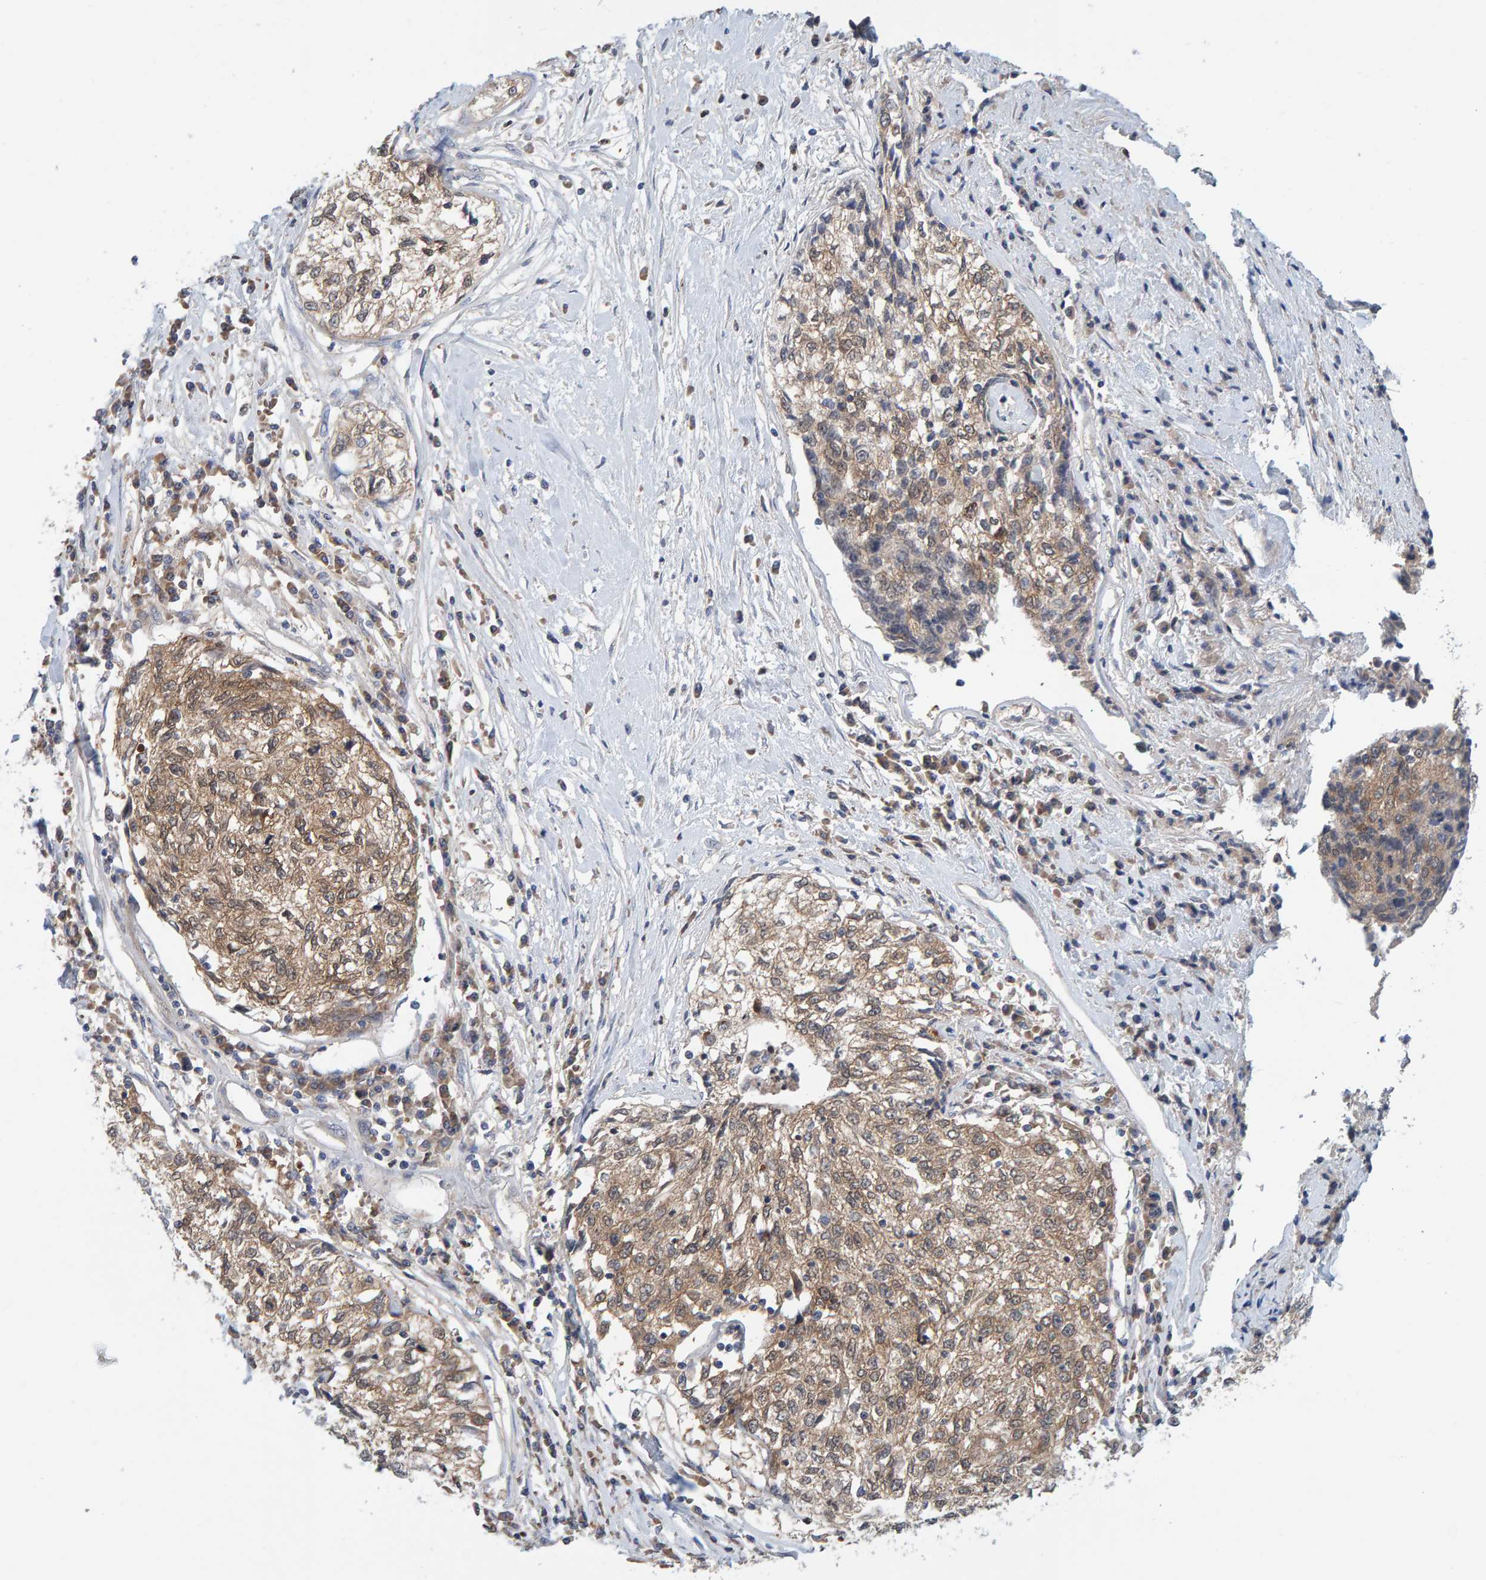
{"staining": {"intensity": "moderate", "quantity": ">75%", "location": "cytoplasmic/membranous"}, "tissue": "cervical cancer", "cell_type": "Tumor cells", "image_type": "cancer", "snomed": [{"axis": "morphology", "description": "Squamous cell carcinoma, NOS"}, {"axis": "topography", "description": "Cervix"}], "caption": "Tumor cells display medium levels of moderate cytoplasmic/membranous staining in about >75% of cells in human cervical squamous cell carcinoma. Using DAB (3,3'-diaminobenzidine) (brown) and hematoxylin (blue) stains, captured at high magnification using brightfield microscopy.", "gene": "TATDN1", "patient": {"sex": "female", "age": 57}}